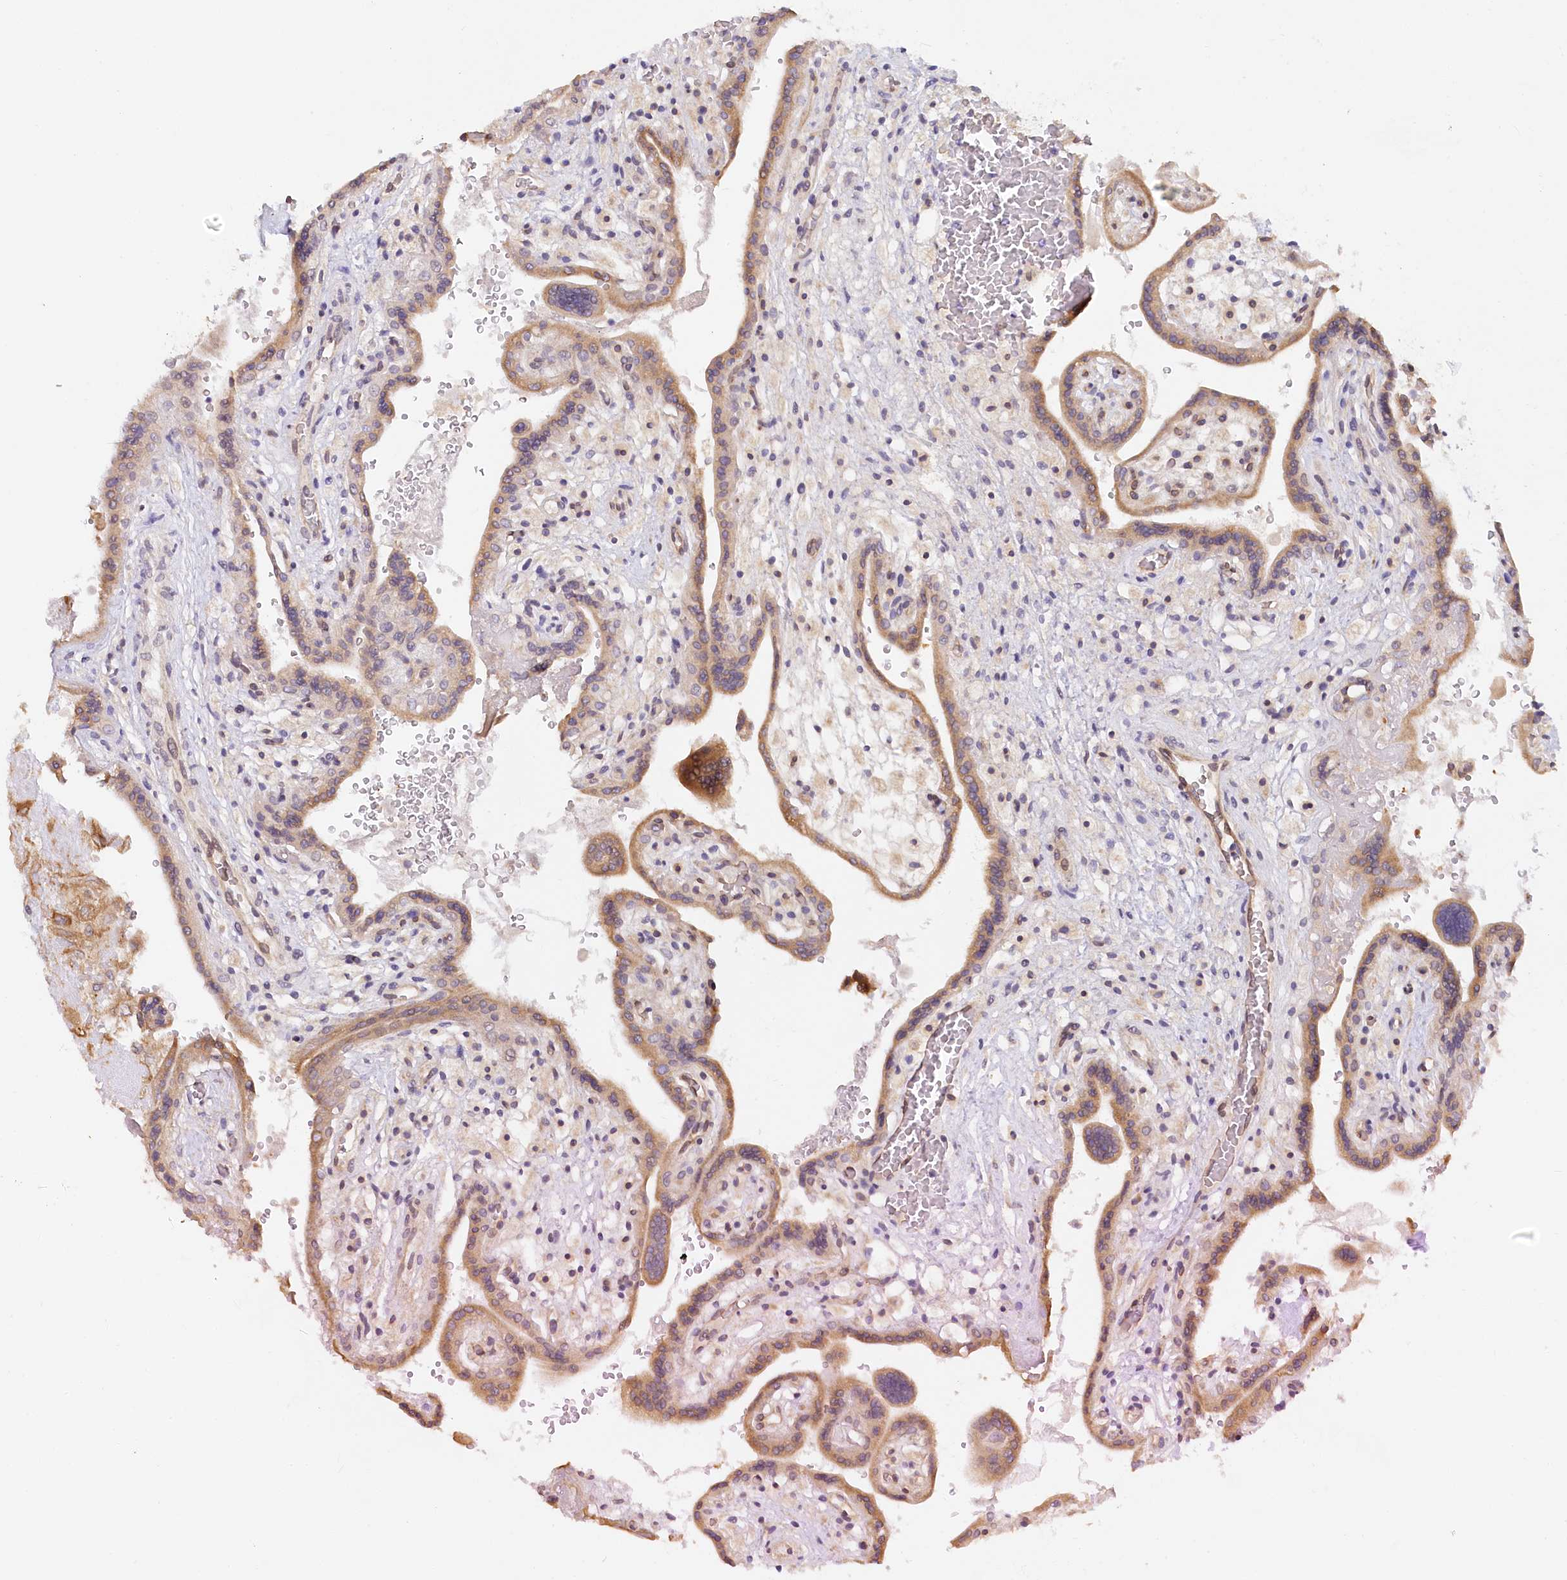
{"staining": {"intensity": "moderate", "quantity": ">75%", "location": "cytoplasmic/membranous"}, "tissue": "placenta", "cell_type": "Trophoblastic cells", "image_type": "normal", "snomed": [{"axis": "morphology", "description": "Normal tissue, NOS"}, {"axis": "topography", "description": "Placenta"}], "caption": "Placenta stained with a brown dye shows moderate cytoplasmic/membranous positive staining in about >75% of trophoblastic cells.", "gene": "PAIP2", "patient": {"sex": "female", "age": 37}}